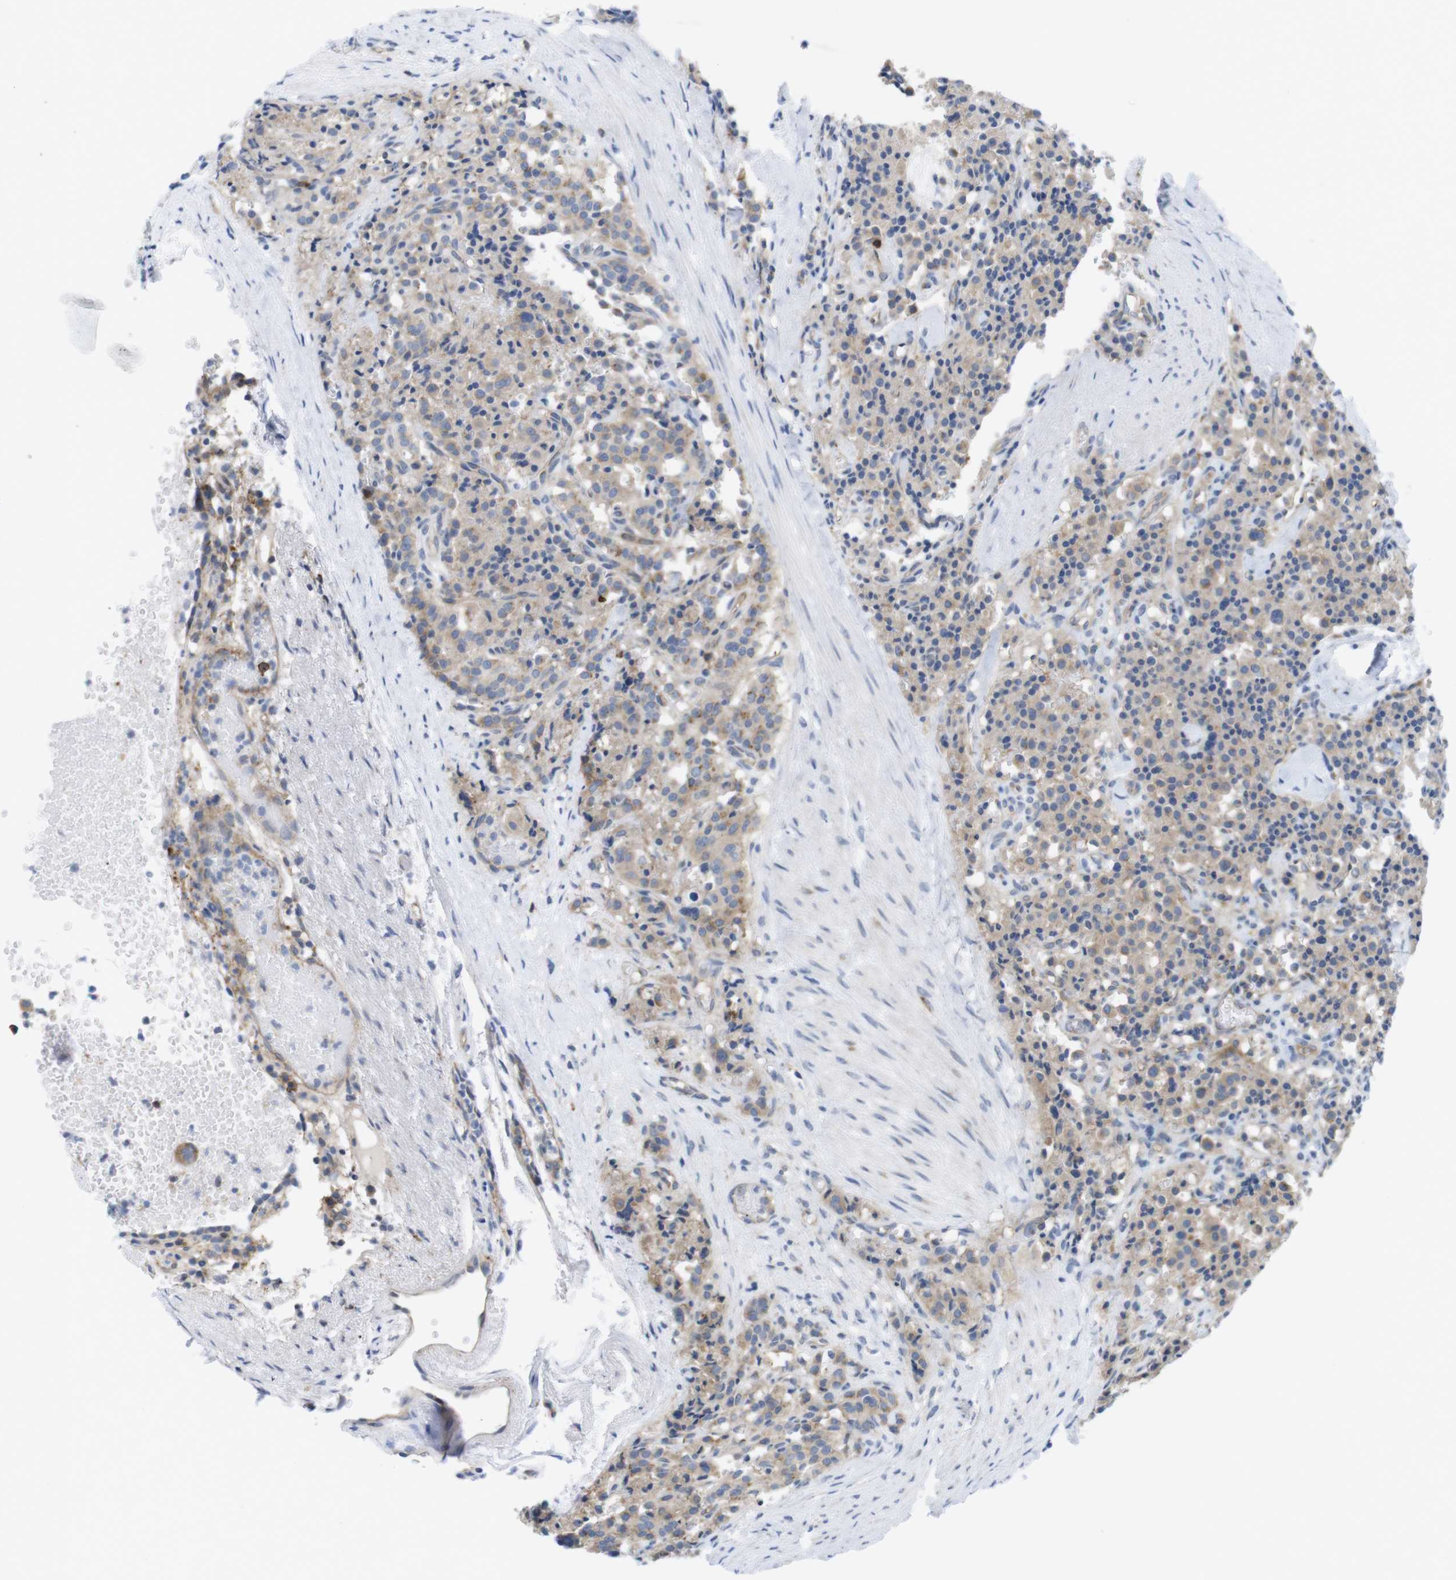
{"staining": {"intensity": "moderate", "quantity": ">75%", "location": "cytoplasmic/membranous"}, "tissue": "carcinoid", "cell_type": "Tumor cells", "image_type": "cancer", "snomed": [{"axis": "morphology", "description": "Carcinoid, malignant, NOS"}, {"axis": "topography", "description": "Lung"}], "caption": "A medium amount of moderate cytoplasmic/membranous positivity is seen in approximately >75% of tumor cells in carcinoid tissue. Using DAB (3,3'-diaminobenzidine) (brown) and hematoxylin (blue) stains, captured at high magnification using brightfield microscopy.", "gene": "CCR6", "patient": {"sex": "male", "age": 30}}